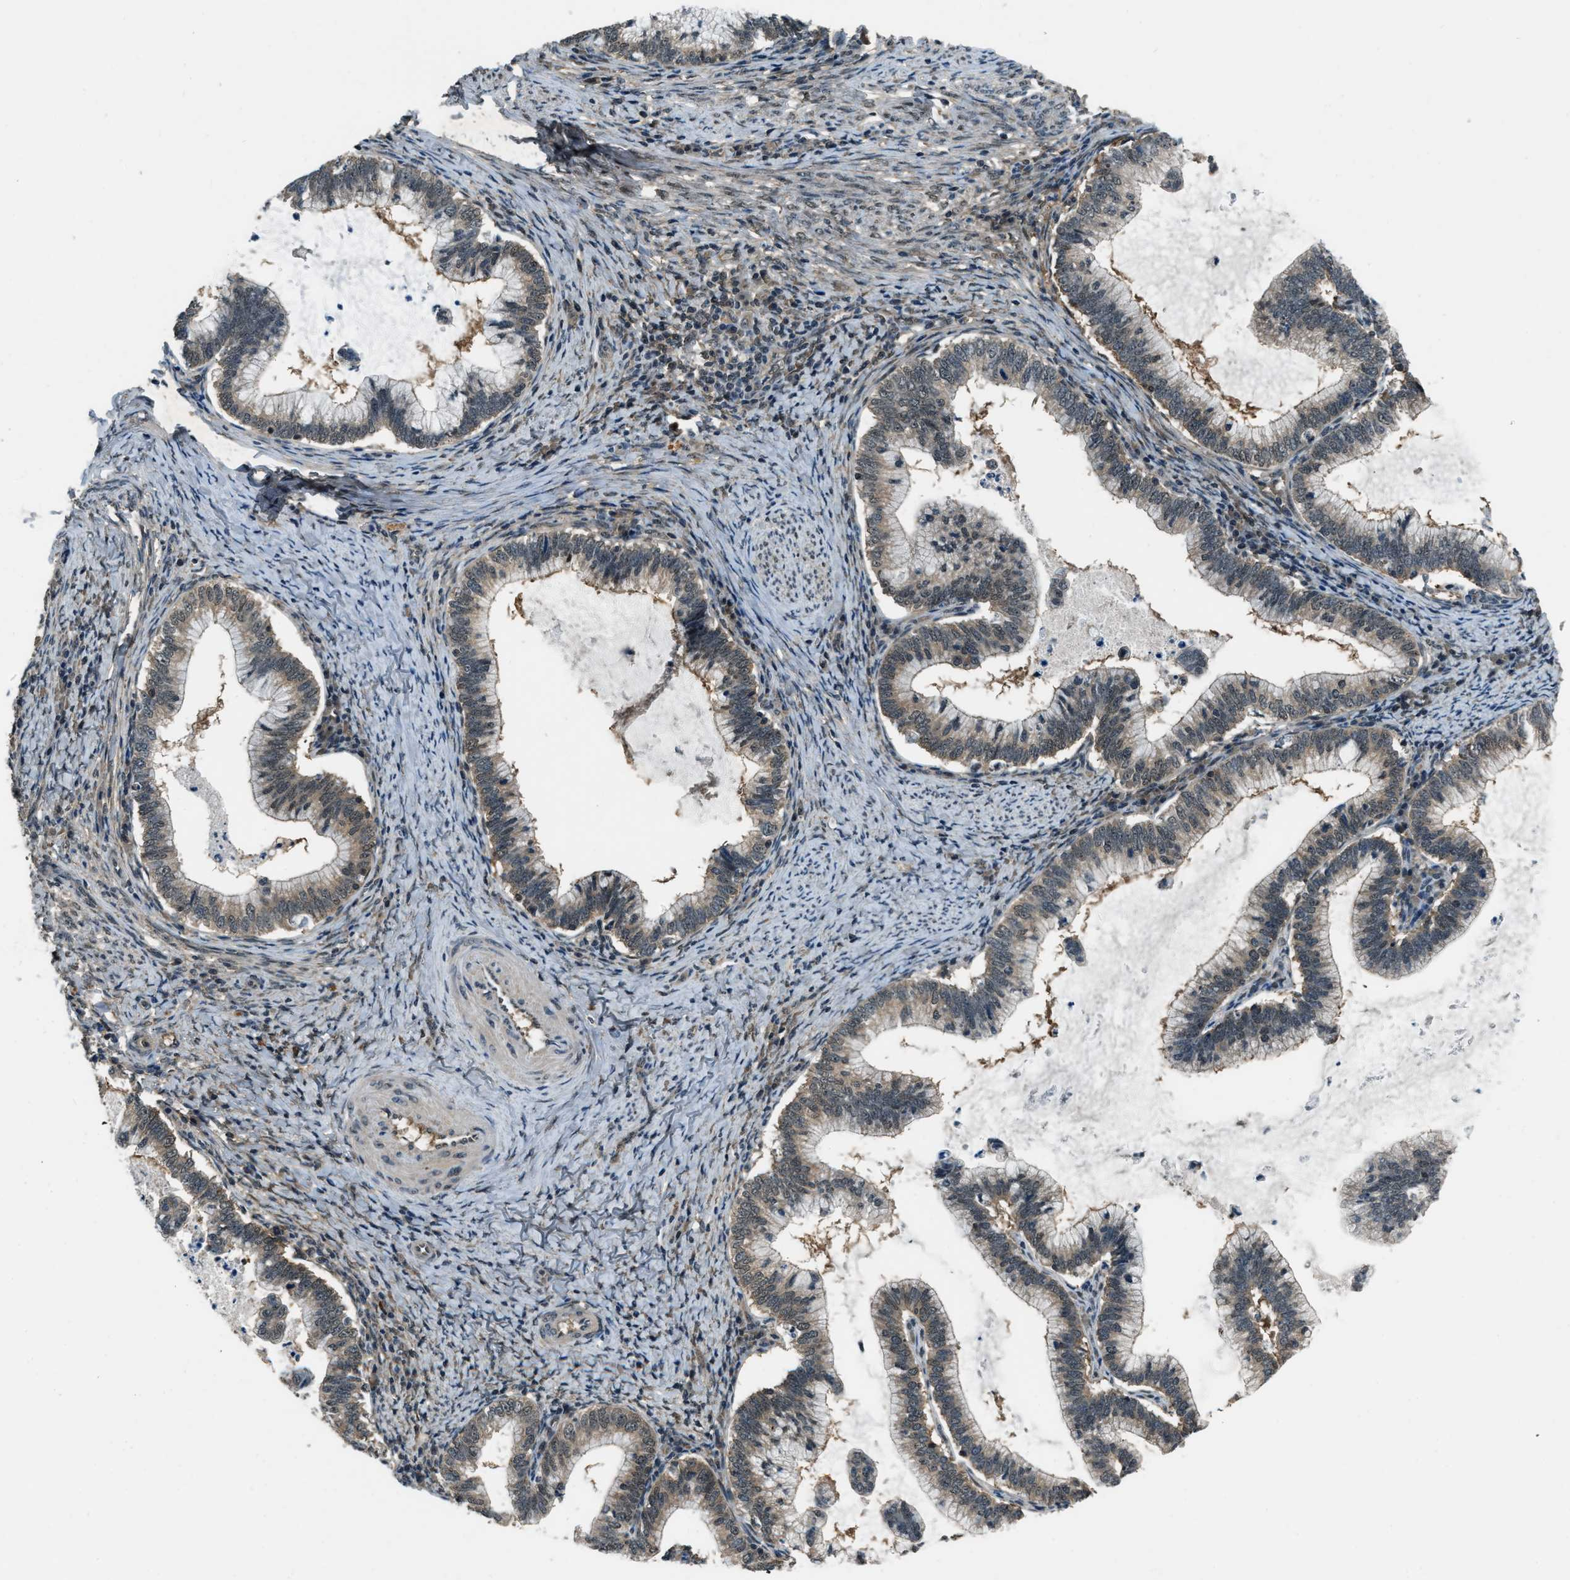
{"staining": {"intensity": "weak", "quantity": ">75%", "location": "cytoplasmic/membranous"}, "tissue": "cervical cancer", "cell_type": "Tumor cells", "image_type": "cancer", "snomed": [{"axis": "morphology", "description": "Adenocarcinoma, NOS"}, {"axis": "topography", "description": "Cervix"}], "caption": "Brown immunohistochemical staining in human cervical adenocarcinoma exhibits weak cytoplasmic/membranous staining in about >75% of tumor cells. The protein of interest is stained brown, and the nuclei are stained in blue (DAB (3,3'-diaminobenzidine) IHC with brightfield microscopy, high magnification).", "gene": "NUDCD3", "patient": {"sex": "female", "age": 36}}